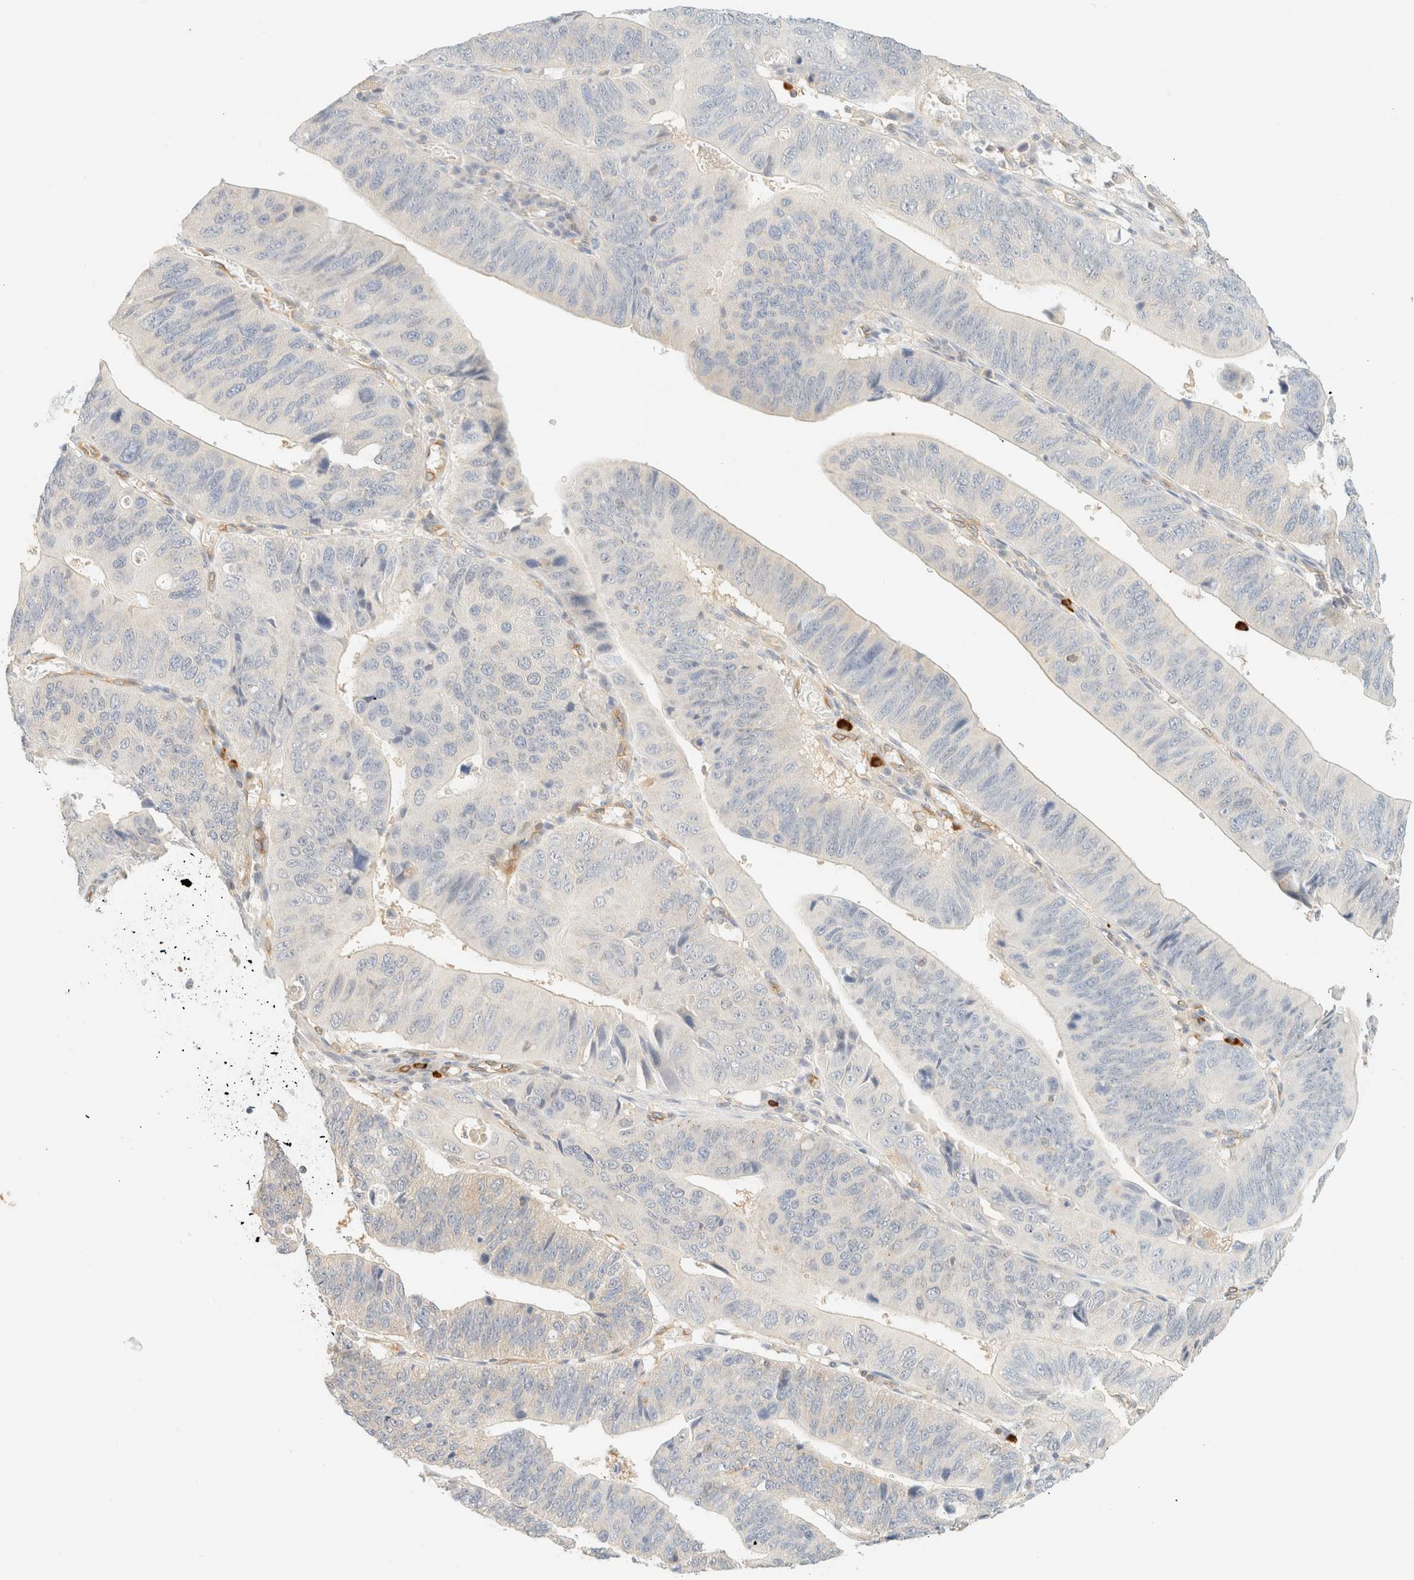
{"staining": {"intensity": "negative", "quantity": "none", "location": "none"}, "tissue": "stomach cancer", "cell_type": "Tumor cells", "image_type": "cancer", "snomed": [{"axis": "morphology", "description": "Adenocarcinoma, NOS"}, {"axis": "topography", "description": "Stomach"}], "caption": "A high-resolution photomicrograph shows IHC staining of stomach cancer, which exhibits no significant staining in tumor cells.", "gene": "FHOD1", "patient": {"sex": "male", "age": 59}}